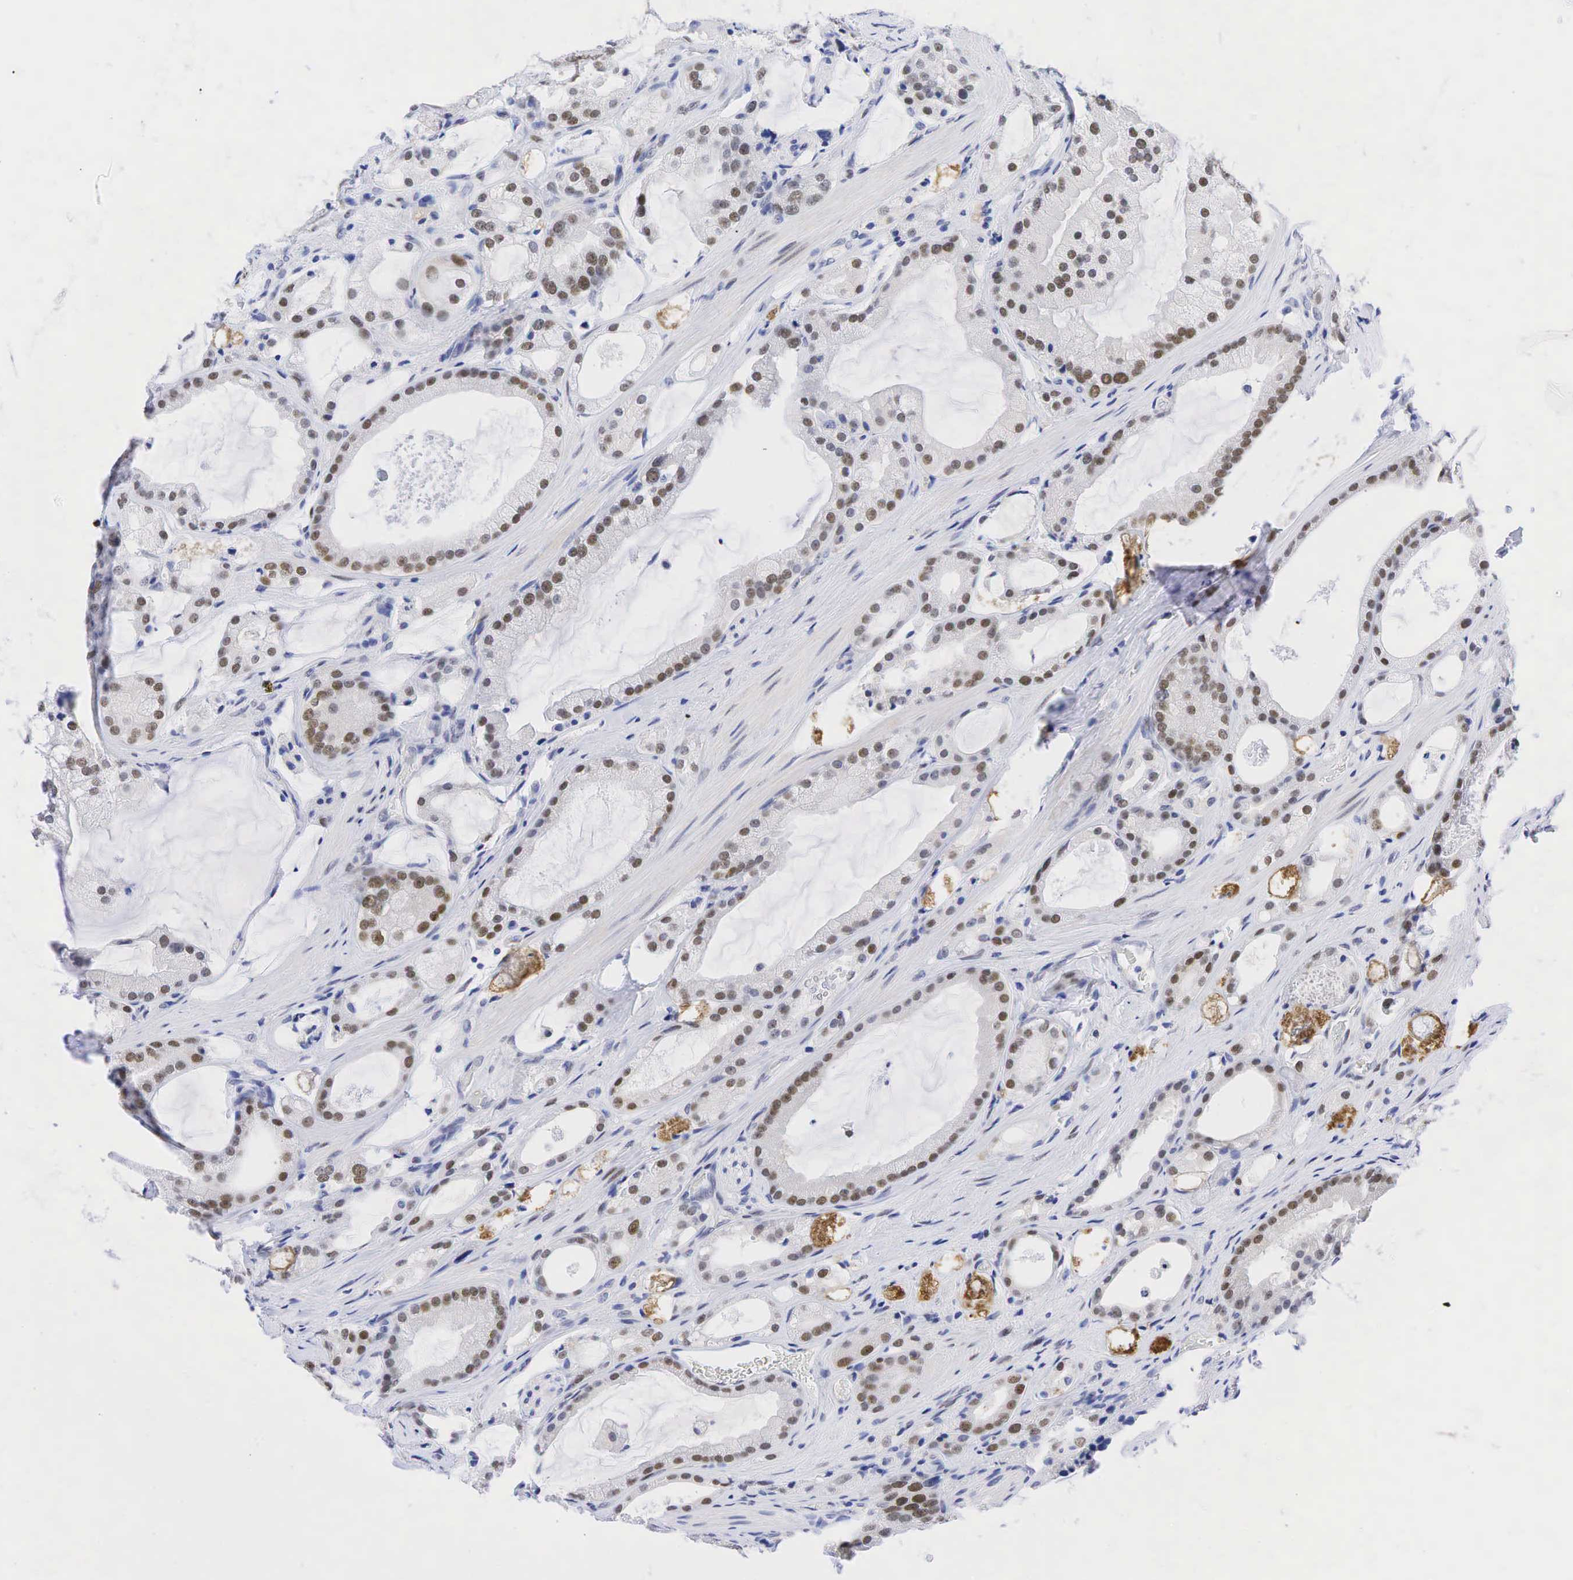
{"staining": {"intensity": "moderate", "quantity": "25%-75%", "location": "nuclear"}, "tissue": "prostate cancer", "cell_type": "Tumor cells", "image_type": "cancer", "snomed": [{"axis": "morphology", "description": "Adenocarcinoma, Medium grade"}, {"axis": "topography", "description": "Prostate"}], "caption": "An immunohistochemistry photomicrograph of neoplastic tissue is shown. Protein staining in brown highlights moderate nuclear positivity in medium-grade adenocarcinoma (prostate) within tumor cells.", "gene": "AR", "patient": {"sex": "male", "age": 70}}